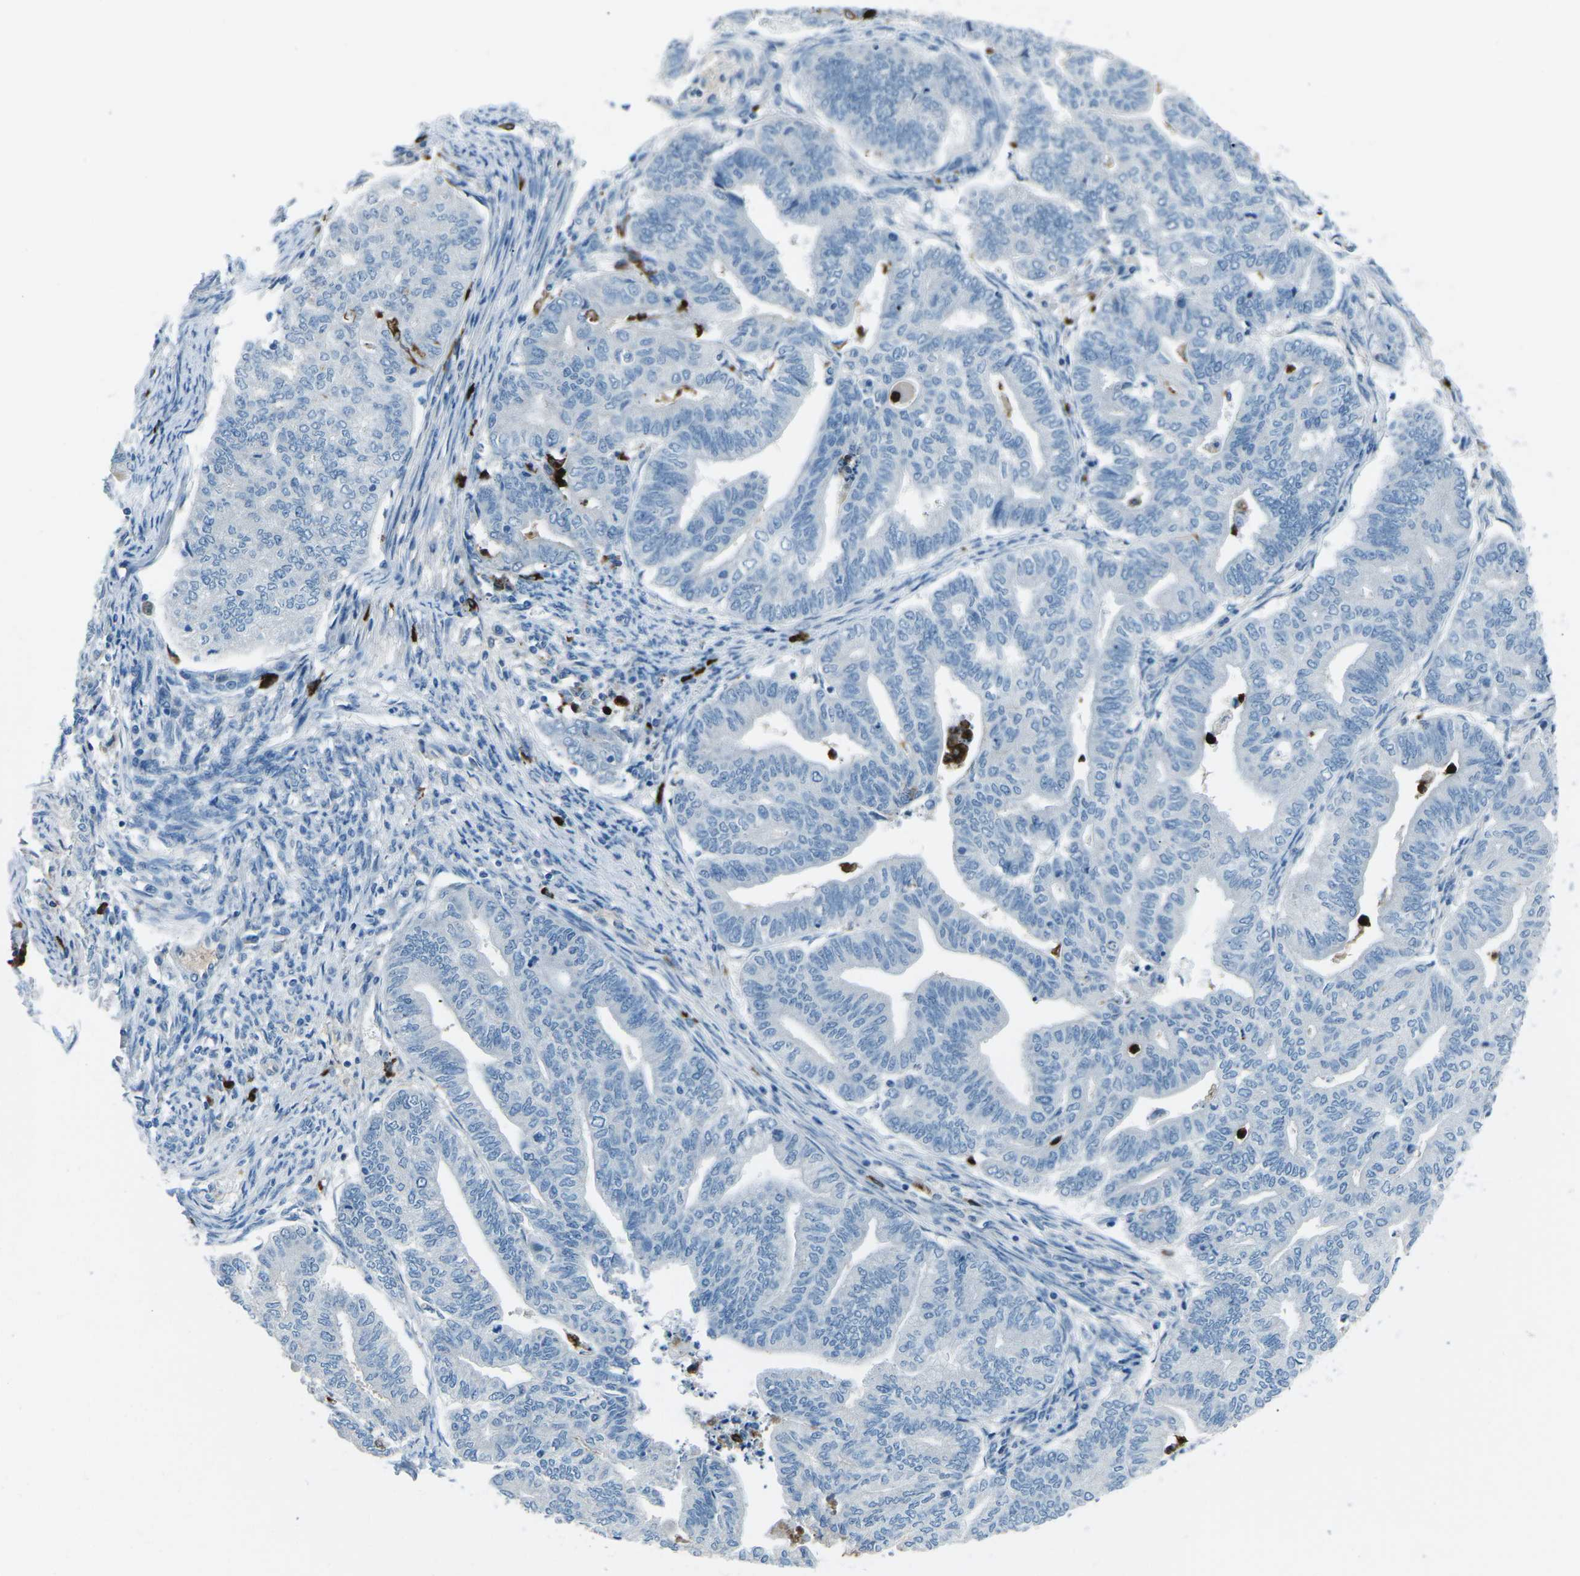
{"staining": {"intensity": "negative", "quantity": "none", "location": "none"}, "tissue": "endometrial cancer", "cell_type": "Tumor cells", "image_type": "cancer", "snomed": [{"axis": "morphology", "description": "Adenocarcinoma, NOS"}, {"axis": "topography", "description": "Endometrium"}], "caption": "Protein analysis of endometrial adenocarcinoma shows no significant expression in tumor cells.", "gene": "FCN1", "patient": {"sex": "female", "age": 79}}